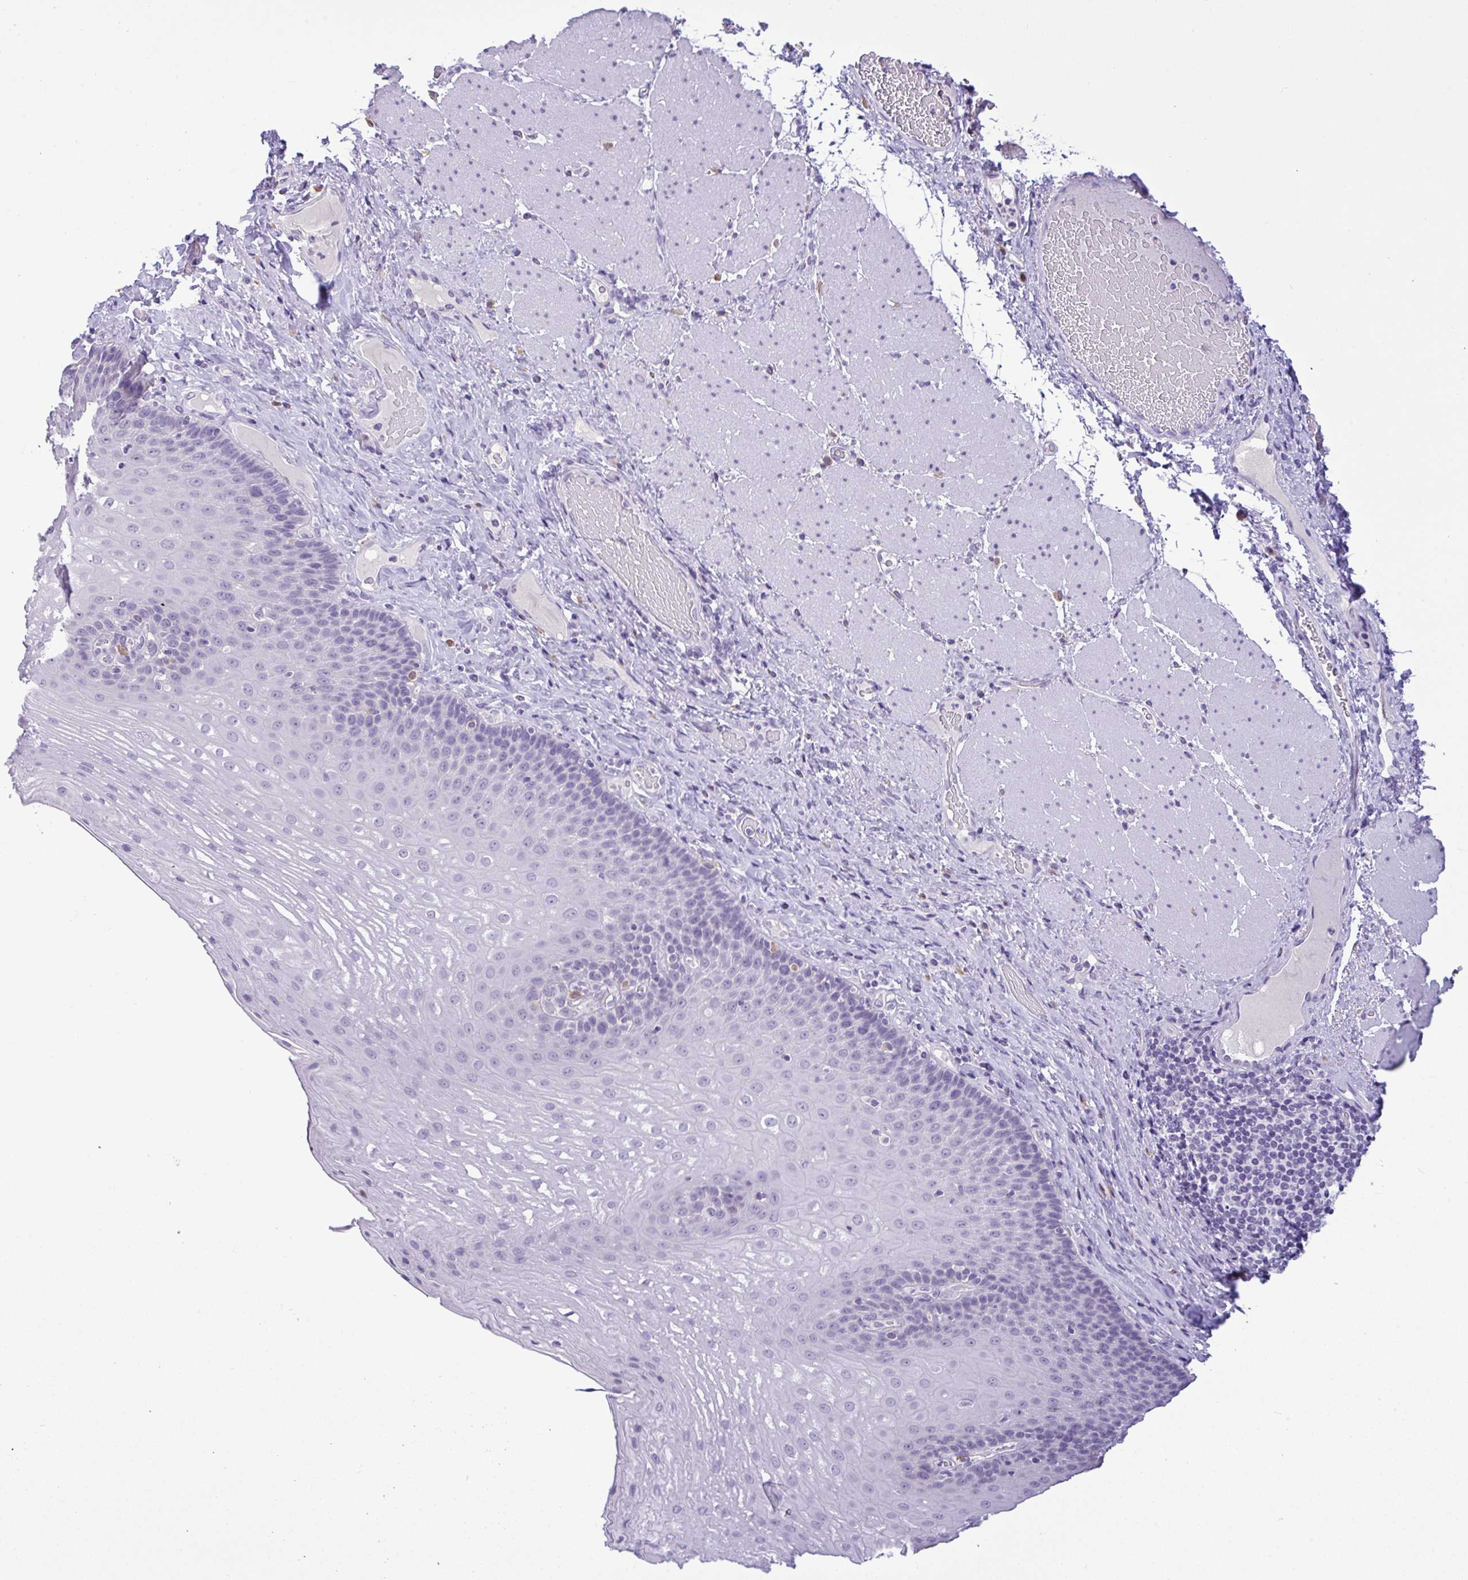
{"staining": {"intensity": "negative", "quantity": "none", "location": "none"}, "tissue": "esophagus", "cell_type": "Squamous epithelial cells", "image_type": "normal", "snomed": [{"axis": "morphology", "description": "Normal tissue, NOS"}, {"axis": "topography", "description": "Esophagus"}], "caption": "IHC image of normal esophagus: esophagus stained with DAB (3,3'-diaminobenzidine) displays no significant protein staining in squamous epithelial cells.", "gene": "YBX2", "patient": {"sex": "male", "age": 62}}